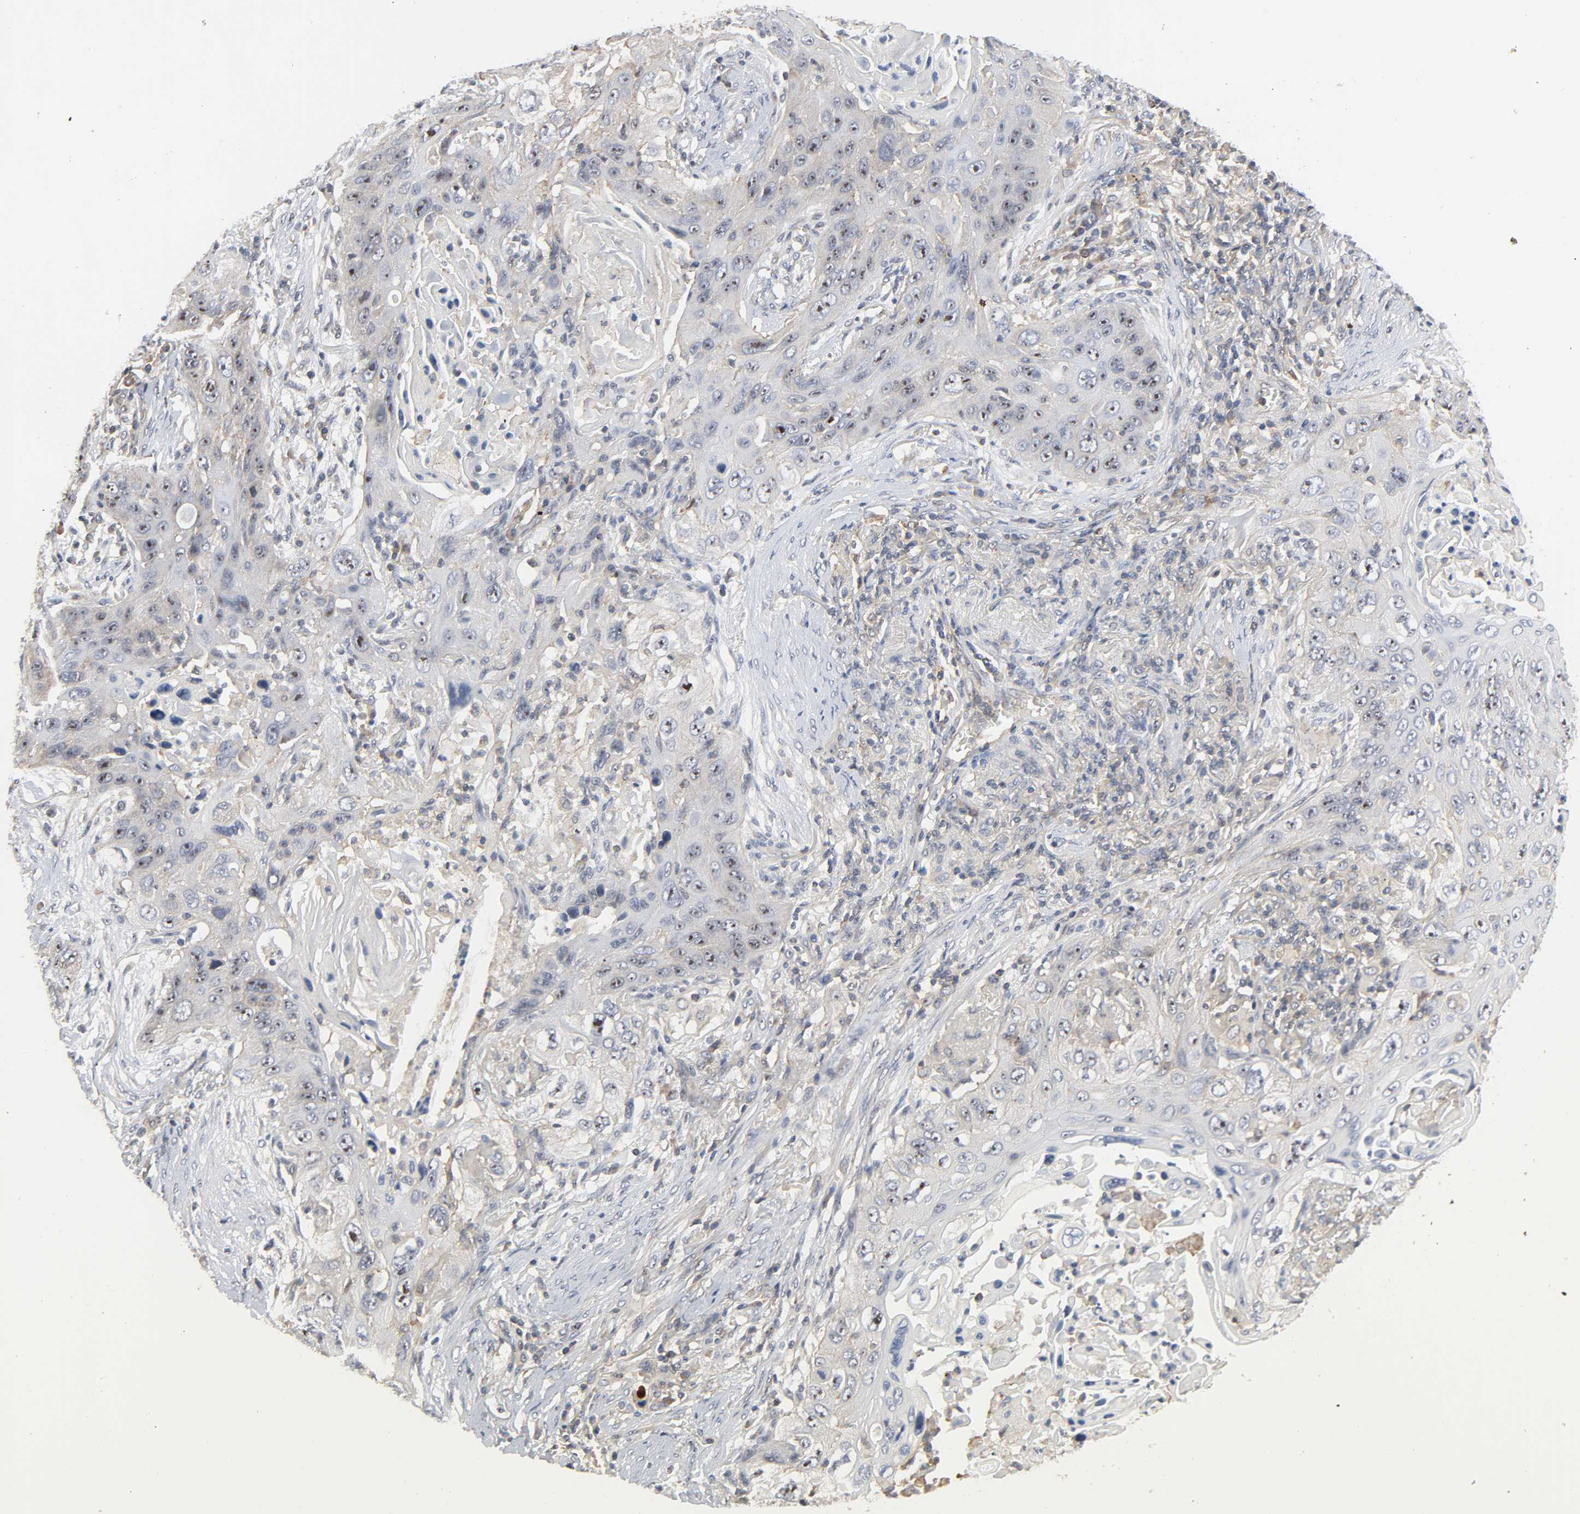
{"staining": {"intensity": "weak", "quantity": "25%-75%", "location": "cytoplasmic/membranous,nuclear"}, "tissue": "lung cancer", "cell_type": "Tumor cells", "image_type": "cancer", "snomed": [{"axis": "morphology", "description": "Squamous cell carcinoma, NOS"}, {"axis": "topography", "description": "Lung"}], "caption": "Protein analysis of lung cancer (squamous cell carcinoma) tissue reveals weak cytoplasmic/membranous and nuclear positivity in approximately 25%-75% of tumor cells. The staining is performed using DAB brown chromogen to label protein expression. The nuclei are counter-stained blue using hematoxylin.", "gene": "DDX10", "patient": {"sex": "female", "age": 67}}